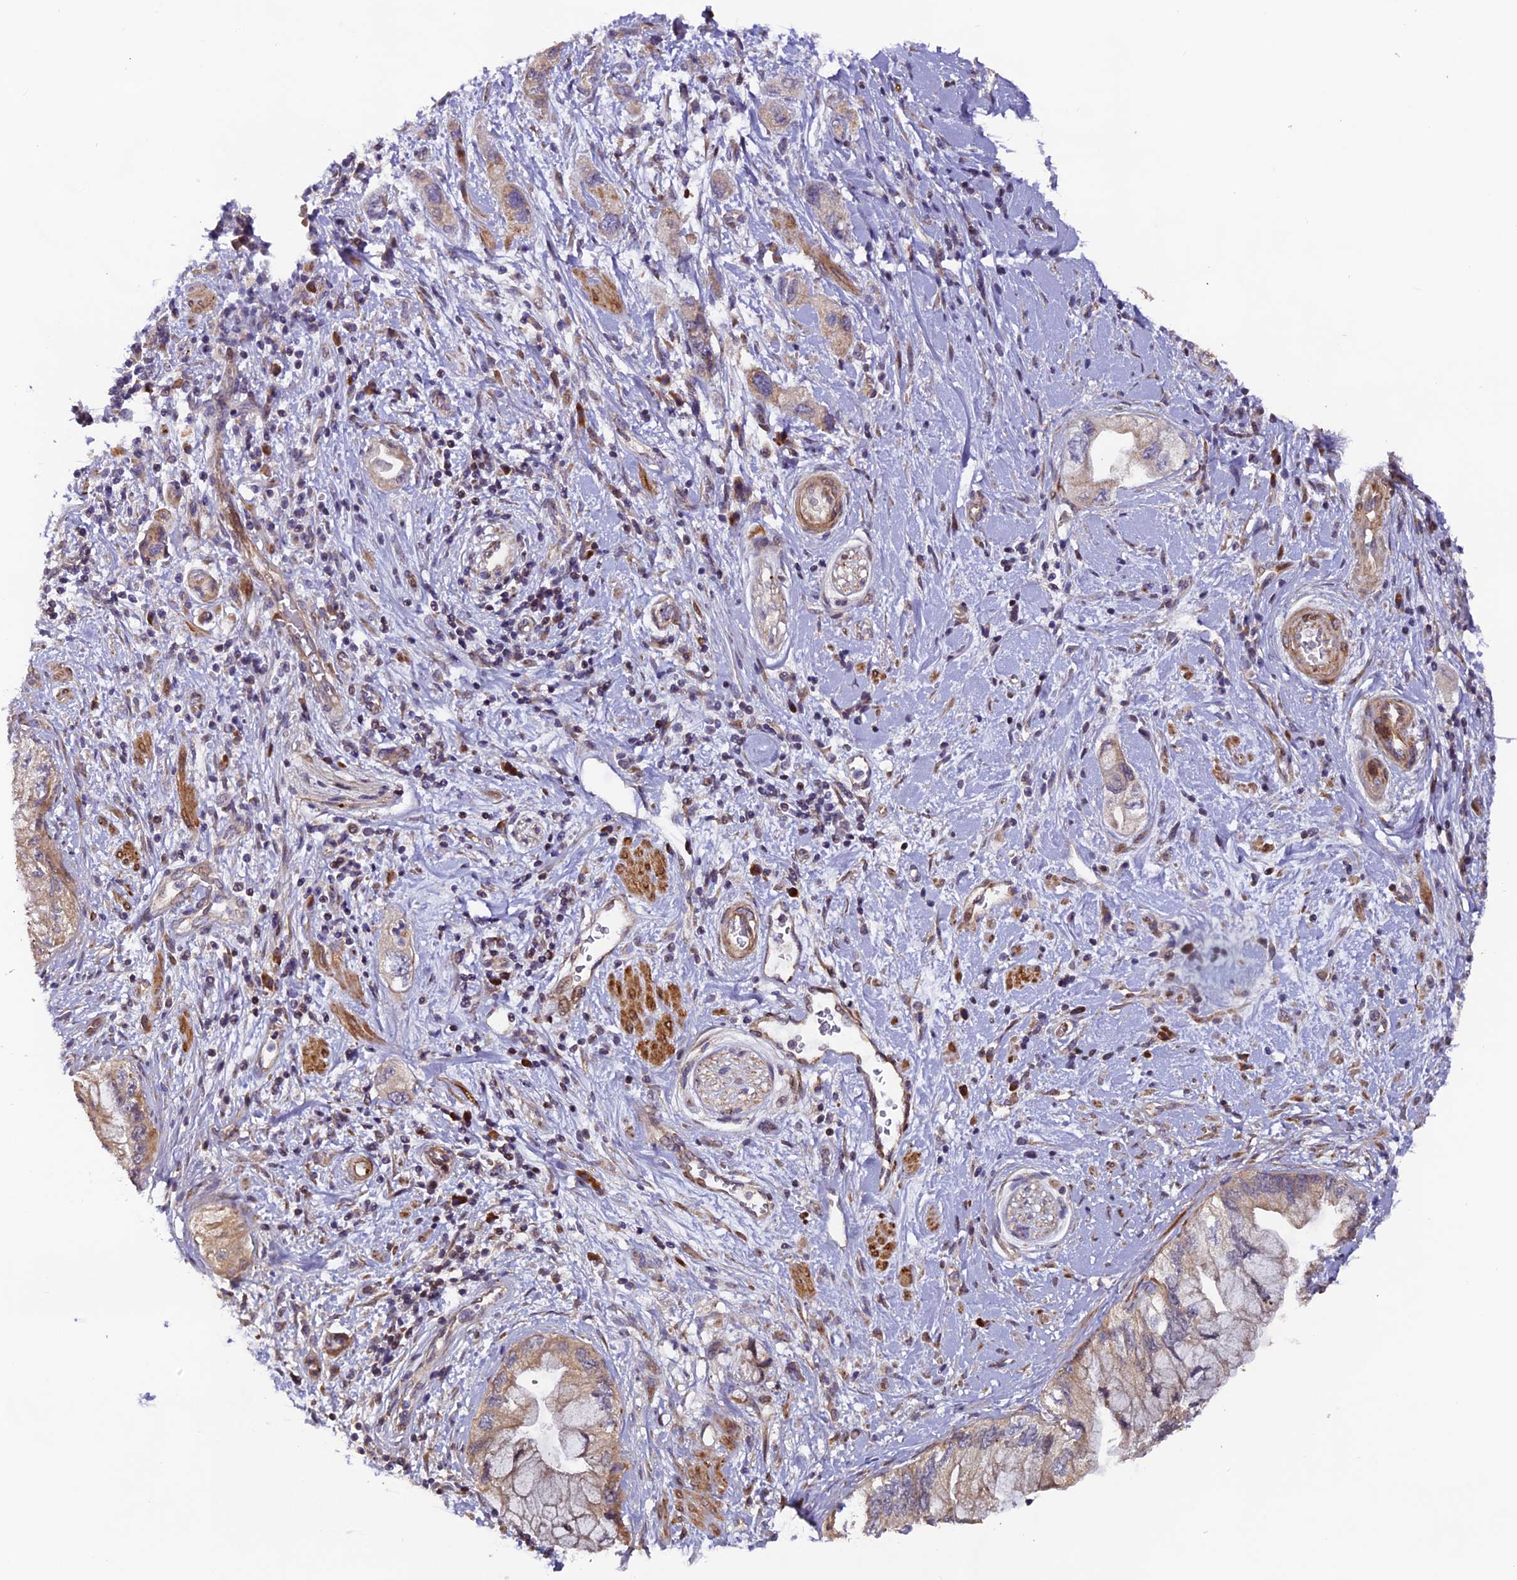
{"staining": {"intensity": "moderate", "quantity": ">75%", "location": "cytoplasmic/membranous"}, "tissue": "pancreatic cancer", "cell_type": "Tumor cells", "image_type": "cancer", "snomed": [{"axis": "morphology", "description": "Adenocarcinoma, NOS"}, {"axis": "topography", "description": "Pancreas"}], "caption": "Protein staining shows moderate cytoplasmic/membranous positivity in about >75% of tumor cells in adenocarcinoma (pancreatic).", "gene": "RAB28", "patient": {"sex": "female", "age": 73}}